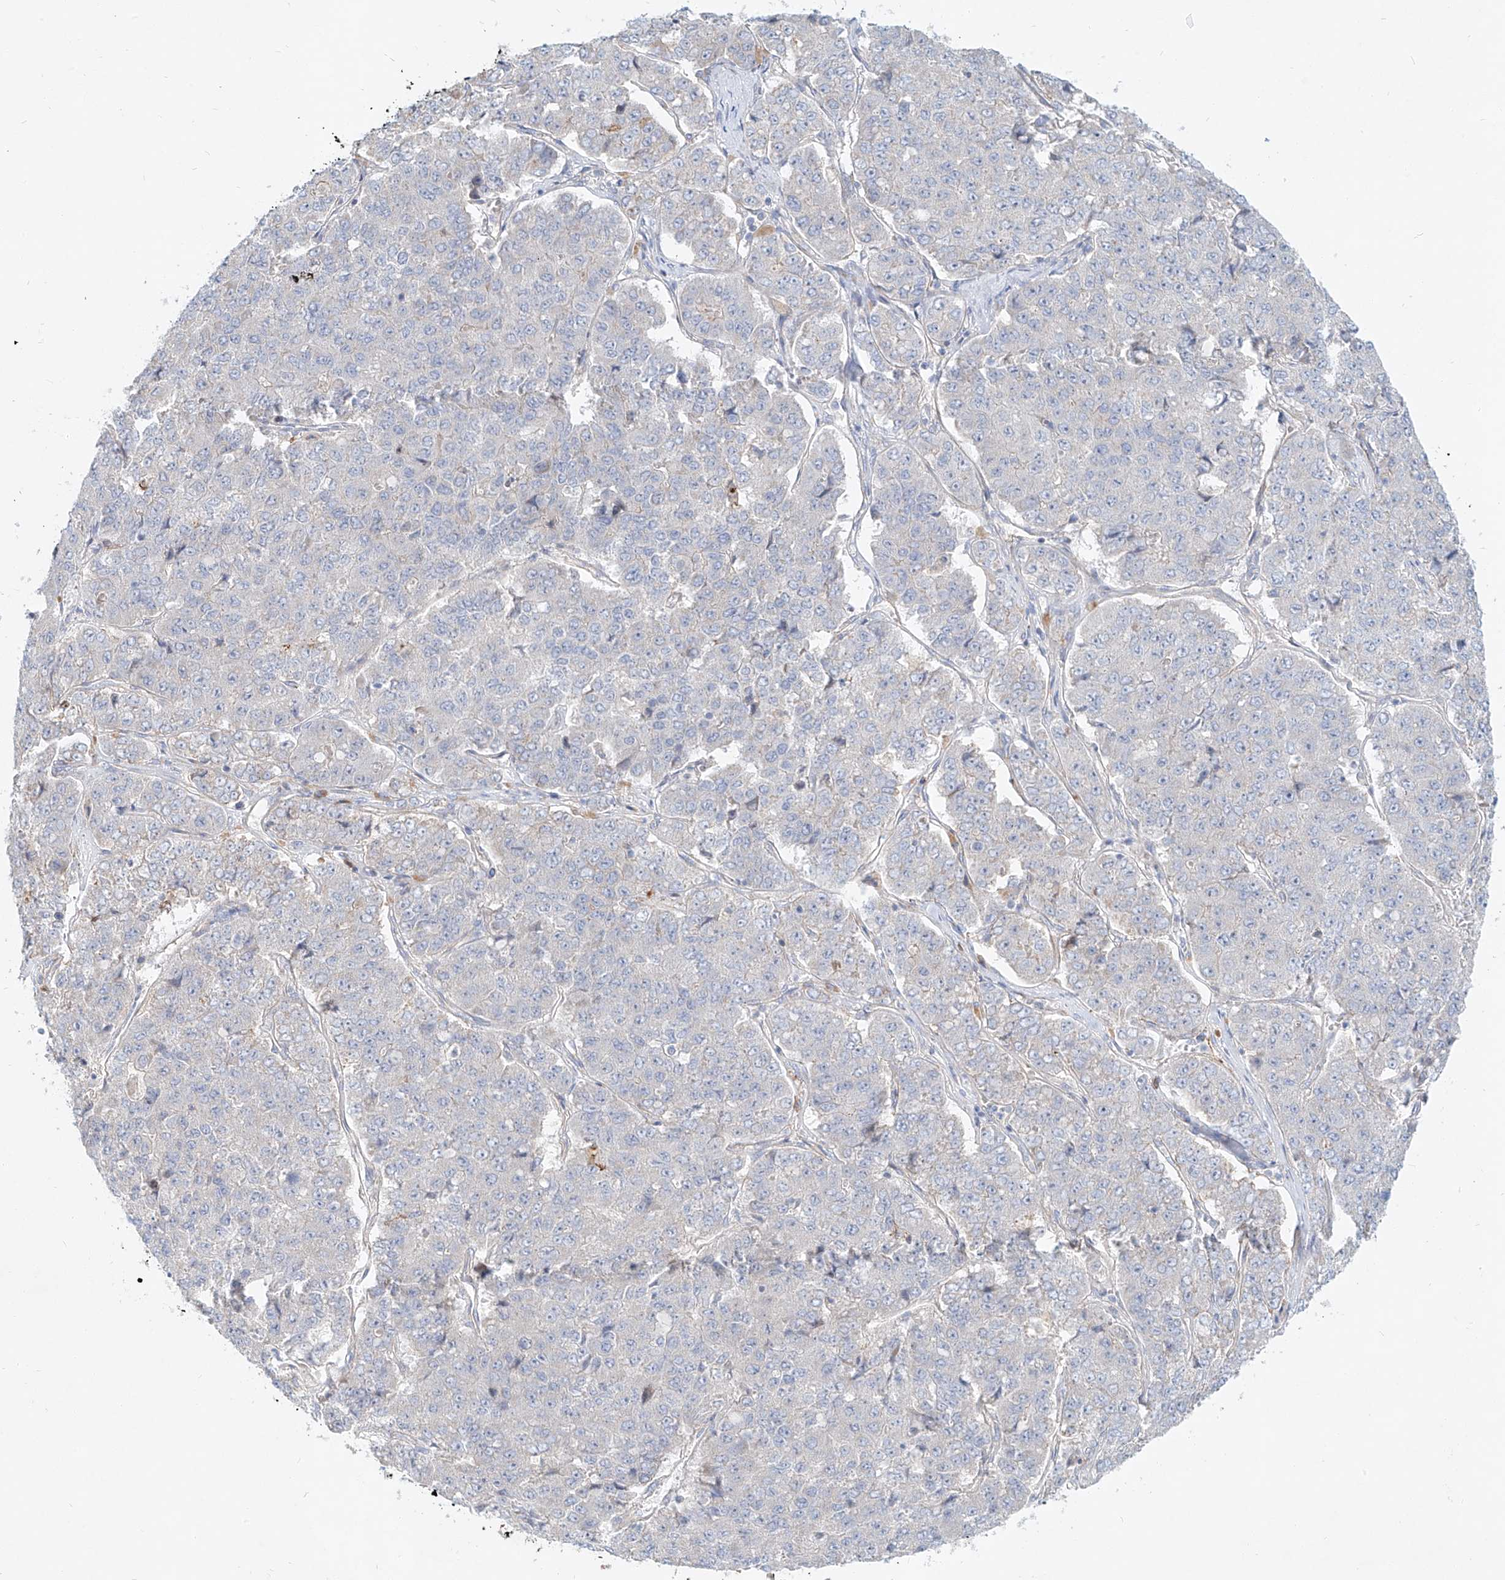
{"staining": {"intensity": "negative", "quantity": "none", "location": "none"}, "tissue": "pancreatic cancer", "cell_type": "Tumor cells", "image_type": "cancer", "snomed": [{"axis": "morphology", "description": "Adenocarcinoma, NOS"}, {"axis": "topography", "description": "Pancreas"}], "caption": "Human pancreatic cancer stained for a protein using IHC reveals no positivity in tumor cells.", "gene": "AJM1", "patient": {"sex": "male", "age": 50}}